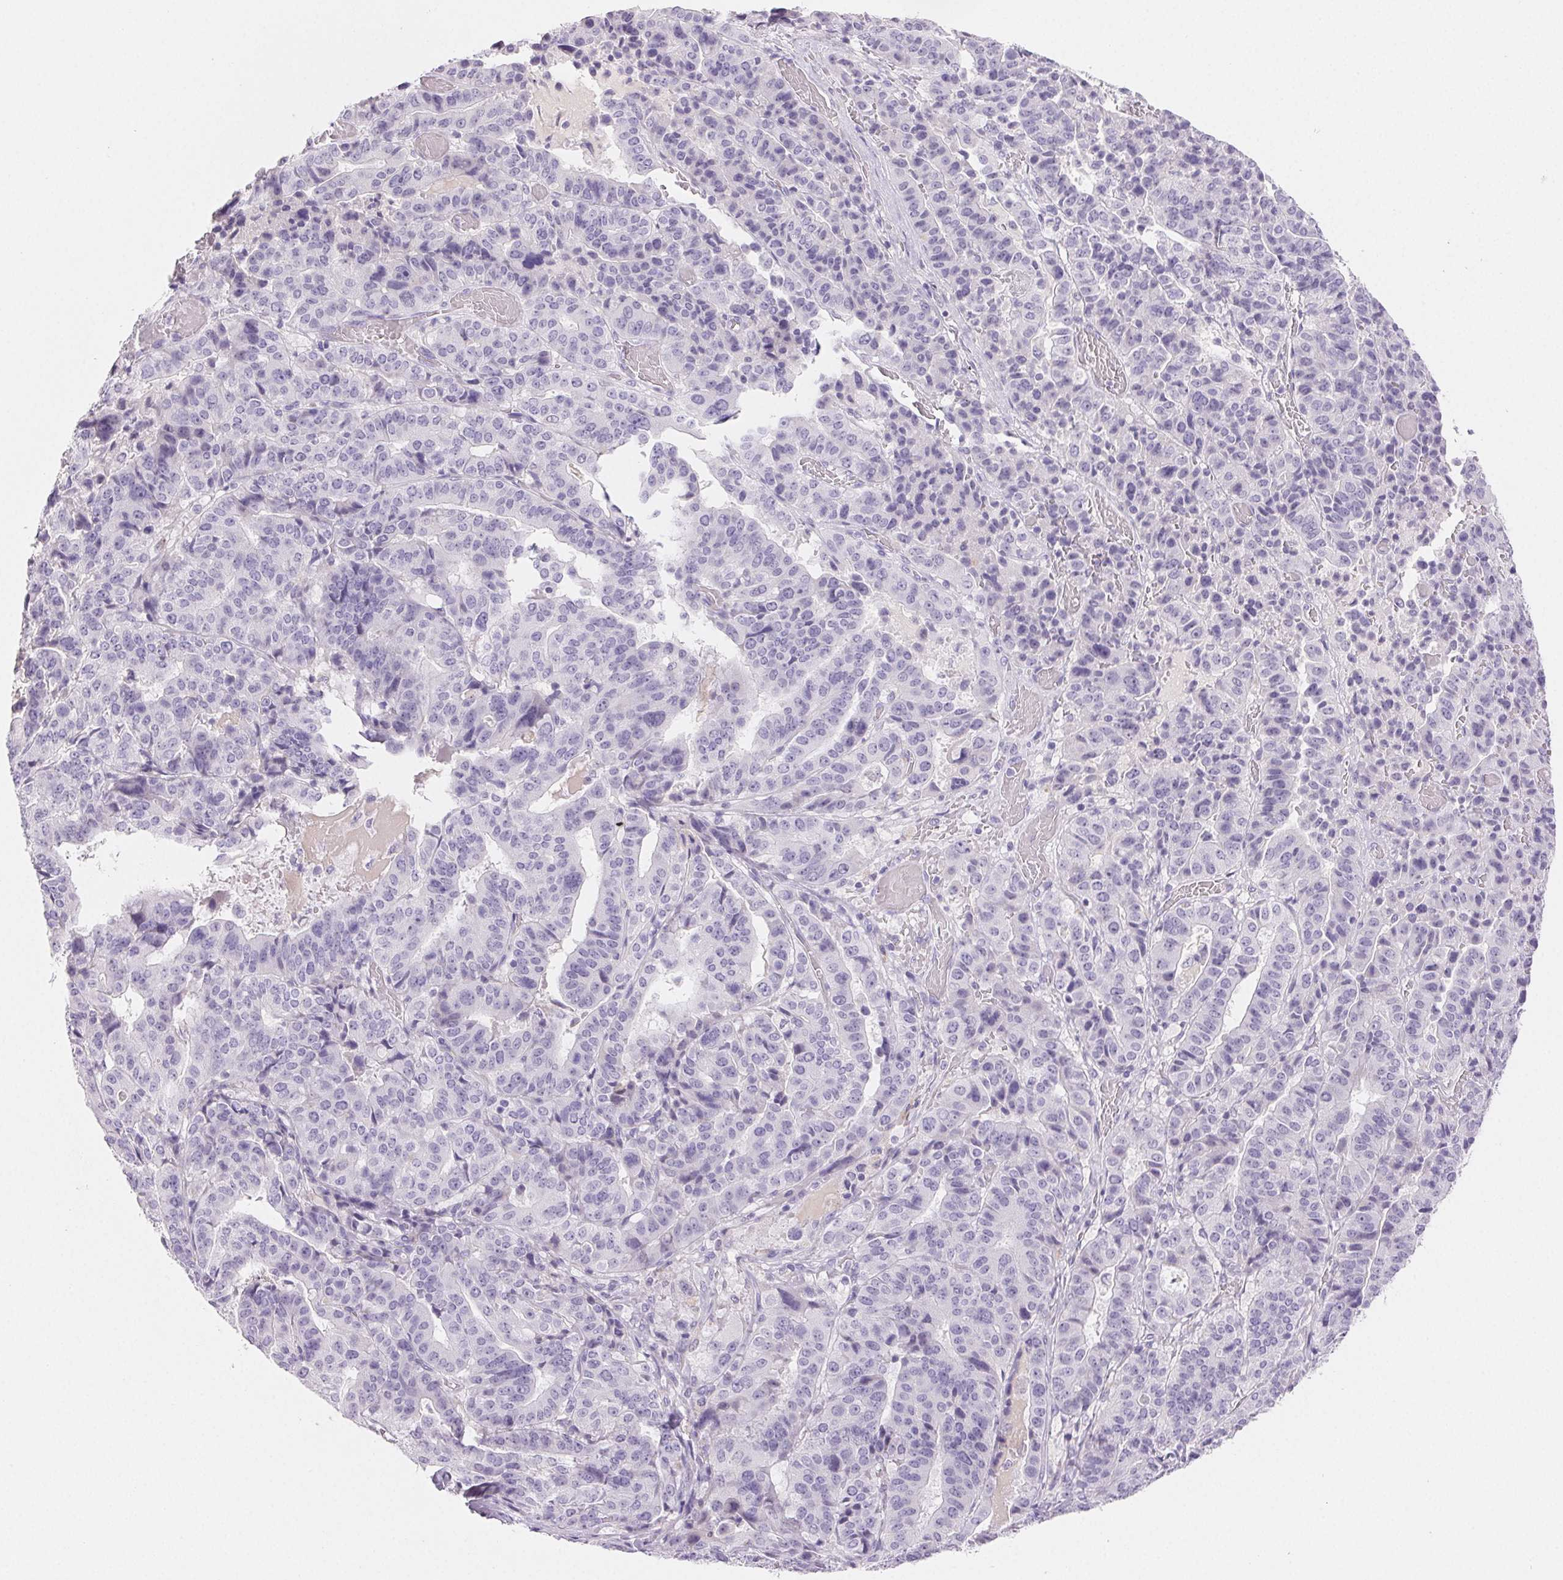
{"staining": {"intensity": "negative", "quantity": "none", "location": "none"}, "tissue": "stomach cancer", "cell_type": "Tumor cells", "image_type": "cancer", "snomed": [{"axis": "morphology", "description": "Adenocarcinoma, NOS"}, {"axis": "topography", "description": "Stomach"}], "caption": "IHC of human stomach adenocarcinoma shows no positivity in tumor cells. (DAB (3,3'-diaminobenzidine) immunohistochemistry (IHC) with hematoxylin counter stain).", "gene": "BPIFB2", "patient": {"sex": "male", "age": 48}}